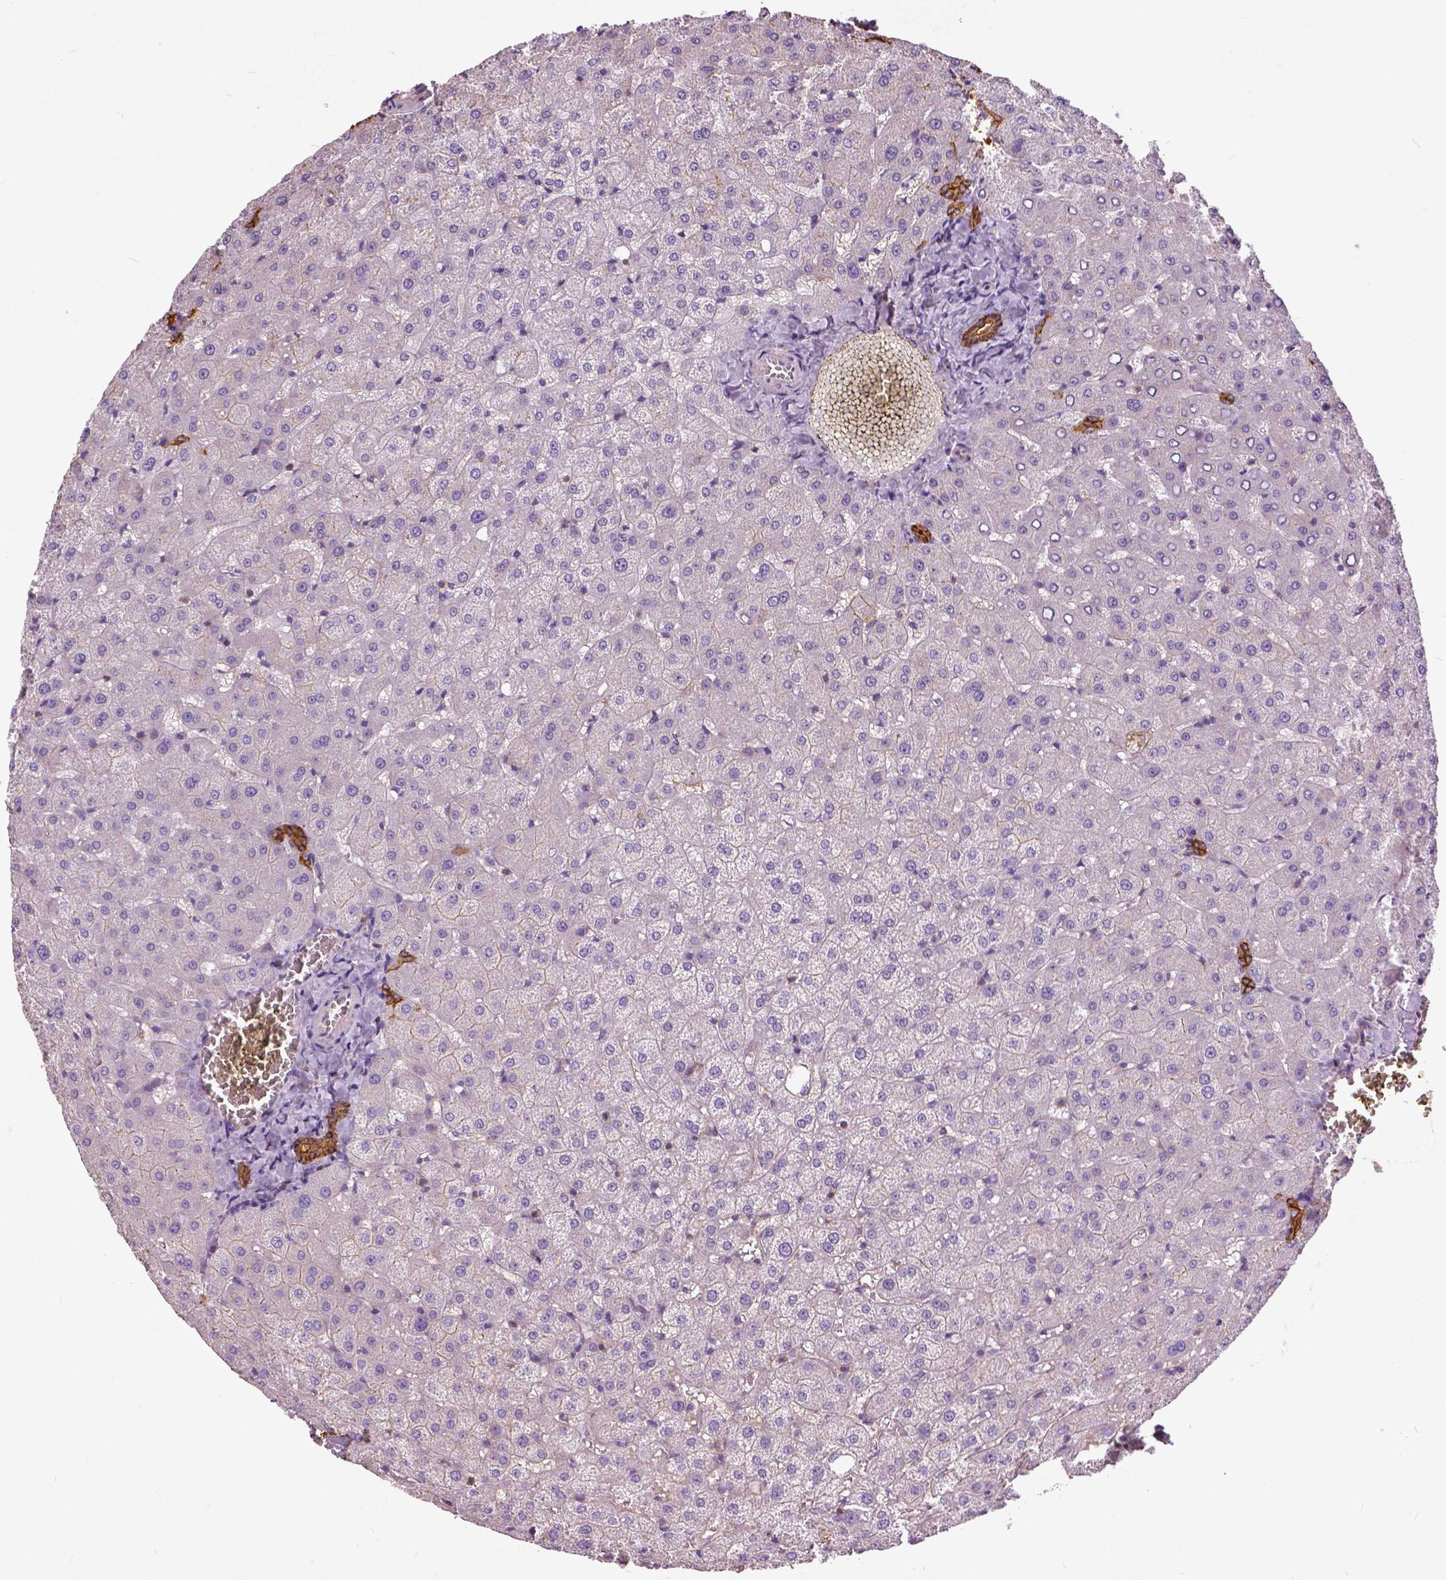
{"staining": {"intensity": "strong", "quantity": ">75%", "location": "cytoplasmic/membranous"}, "tissue": "liver", "cell_type": "Cholangiocytes", "image_type": "normal", "snomed": [{"axis": "morphology", "description": "Normal tissue, NOS"}, {"axis": "topography", "description": "Liver"}], "caption": "Protein staining by IHC demonstrates strong cytoplasmic/membranous staining in approximately >75% of cholangiocytes in benign liver. The protein is stained brown, and the nuclei are stained in blue (DAB (3,3'-diaminobenzidine) IHC with brightfield microscopy, high magnification).", "gene": "ANXA13", "patient": {"sex": "female", "age": 50}}